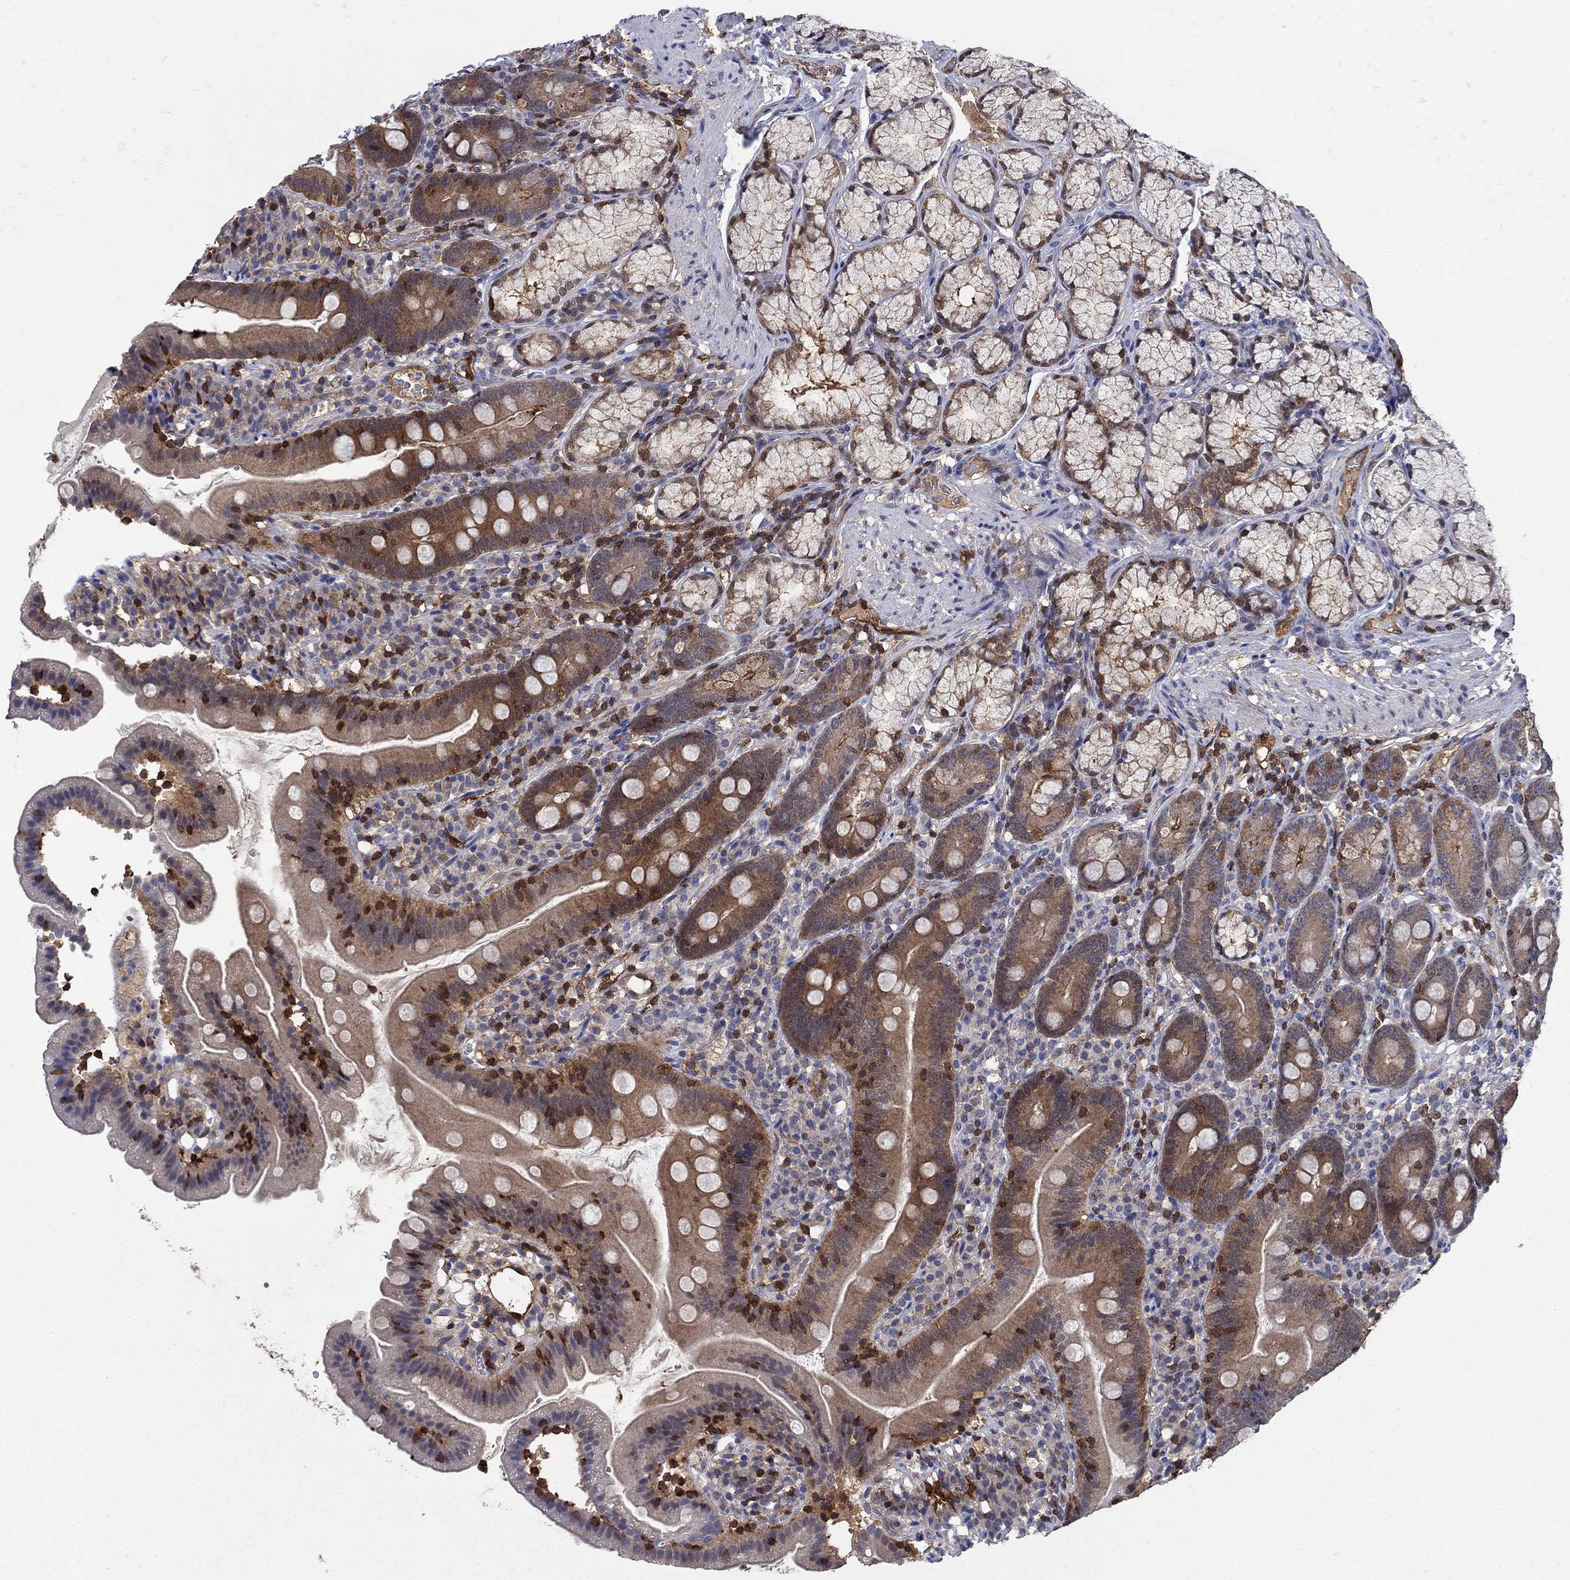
{"staining": {"intensity": "moderate", "quantity": "<25%", "location": "cytoplasmic/membranous"}, "tissue": "duodenum", "cell_type": "Glandular cells", "image_type": "normal", "snomed": [{"axis": "morphology", "description": "Normal tissue, NOS"}, {"axis": "topography", "description": "Duodenum"}], "caption": "Human duodenum stained with a brown dye shows moderate cytoplasmic/membranous positive positivity in about <25% of glandular cells.", "gene": "AGFG2", "patient": {"sex": "female", "age": 67}}